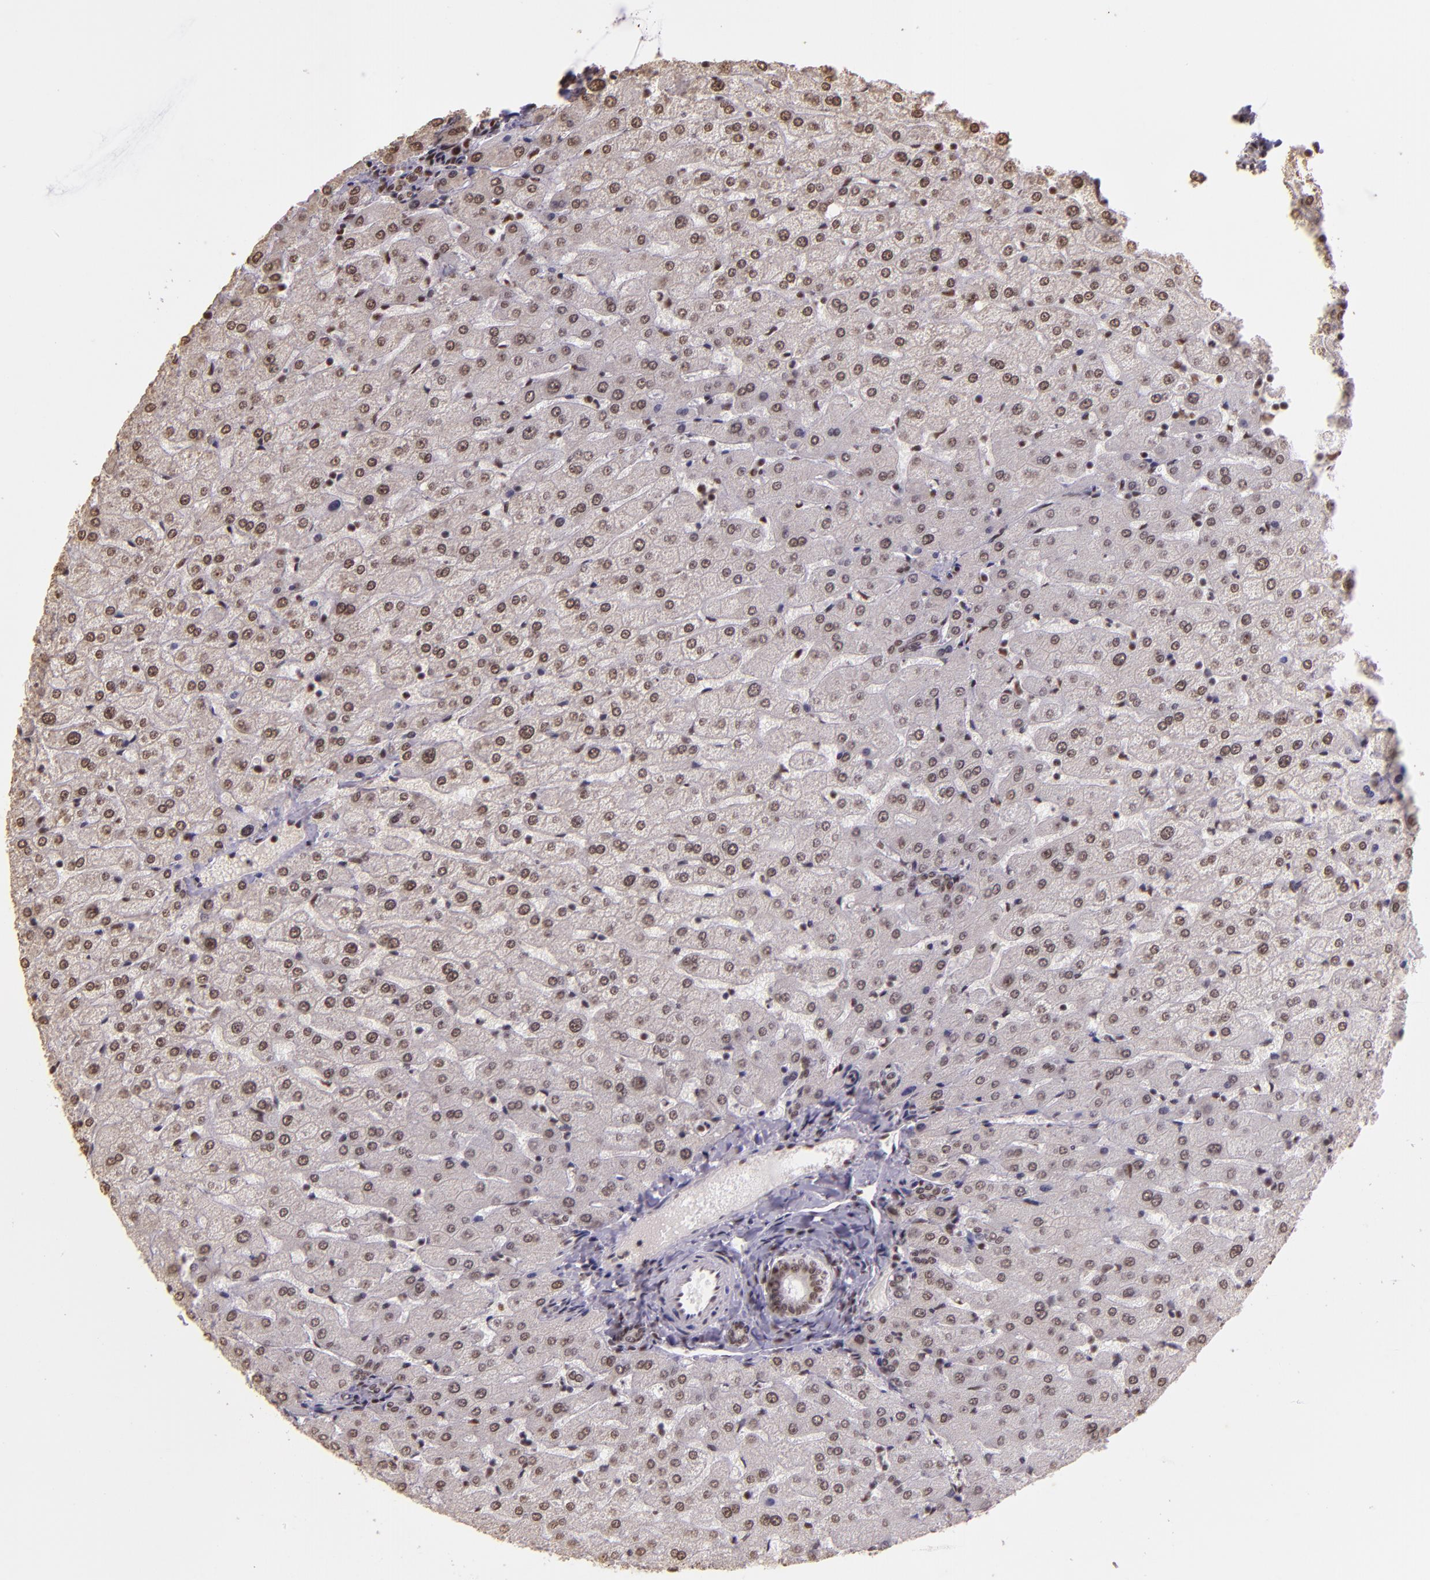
{"staining": {"intensity": "weak", "quantity": ">75%", "location": "nuclear"}, "tissue": "liver", "cell_type": "Cholangiocytes", "image_type": "normal", "snomed": [{"axis": "morphology", "description": "Normal tissue, NOS"}, {"axis": "morphology", "description": "Fibrosis, NOS"}, {"axis": "topography", "description": "Liver"}], "caption": "A brown stain highlights weak nuclear positivity of a protein in cholangiocytes of unremarkable liver. (Stains: DAB (3,3'-diaminobenzidine) in brown, nuclei in blue, Microscopy: brightfield microscopy at high magnification).", "gene": "USF1", "patient": {"sex": "female", "age": 29}}